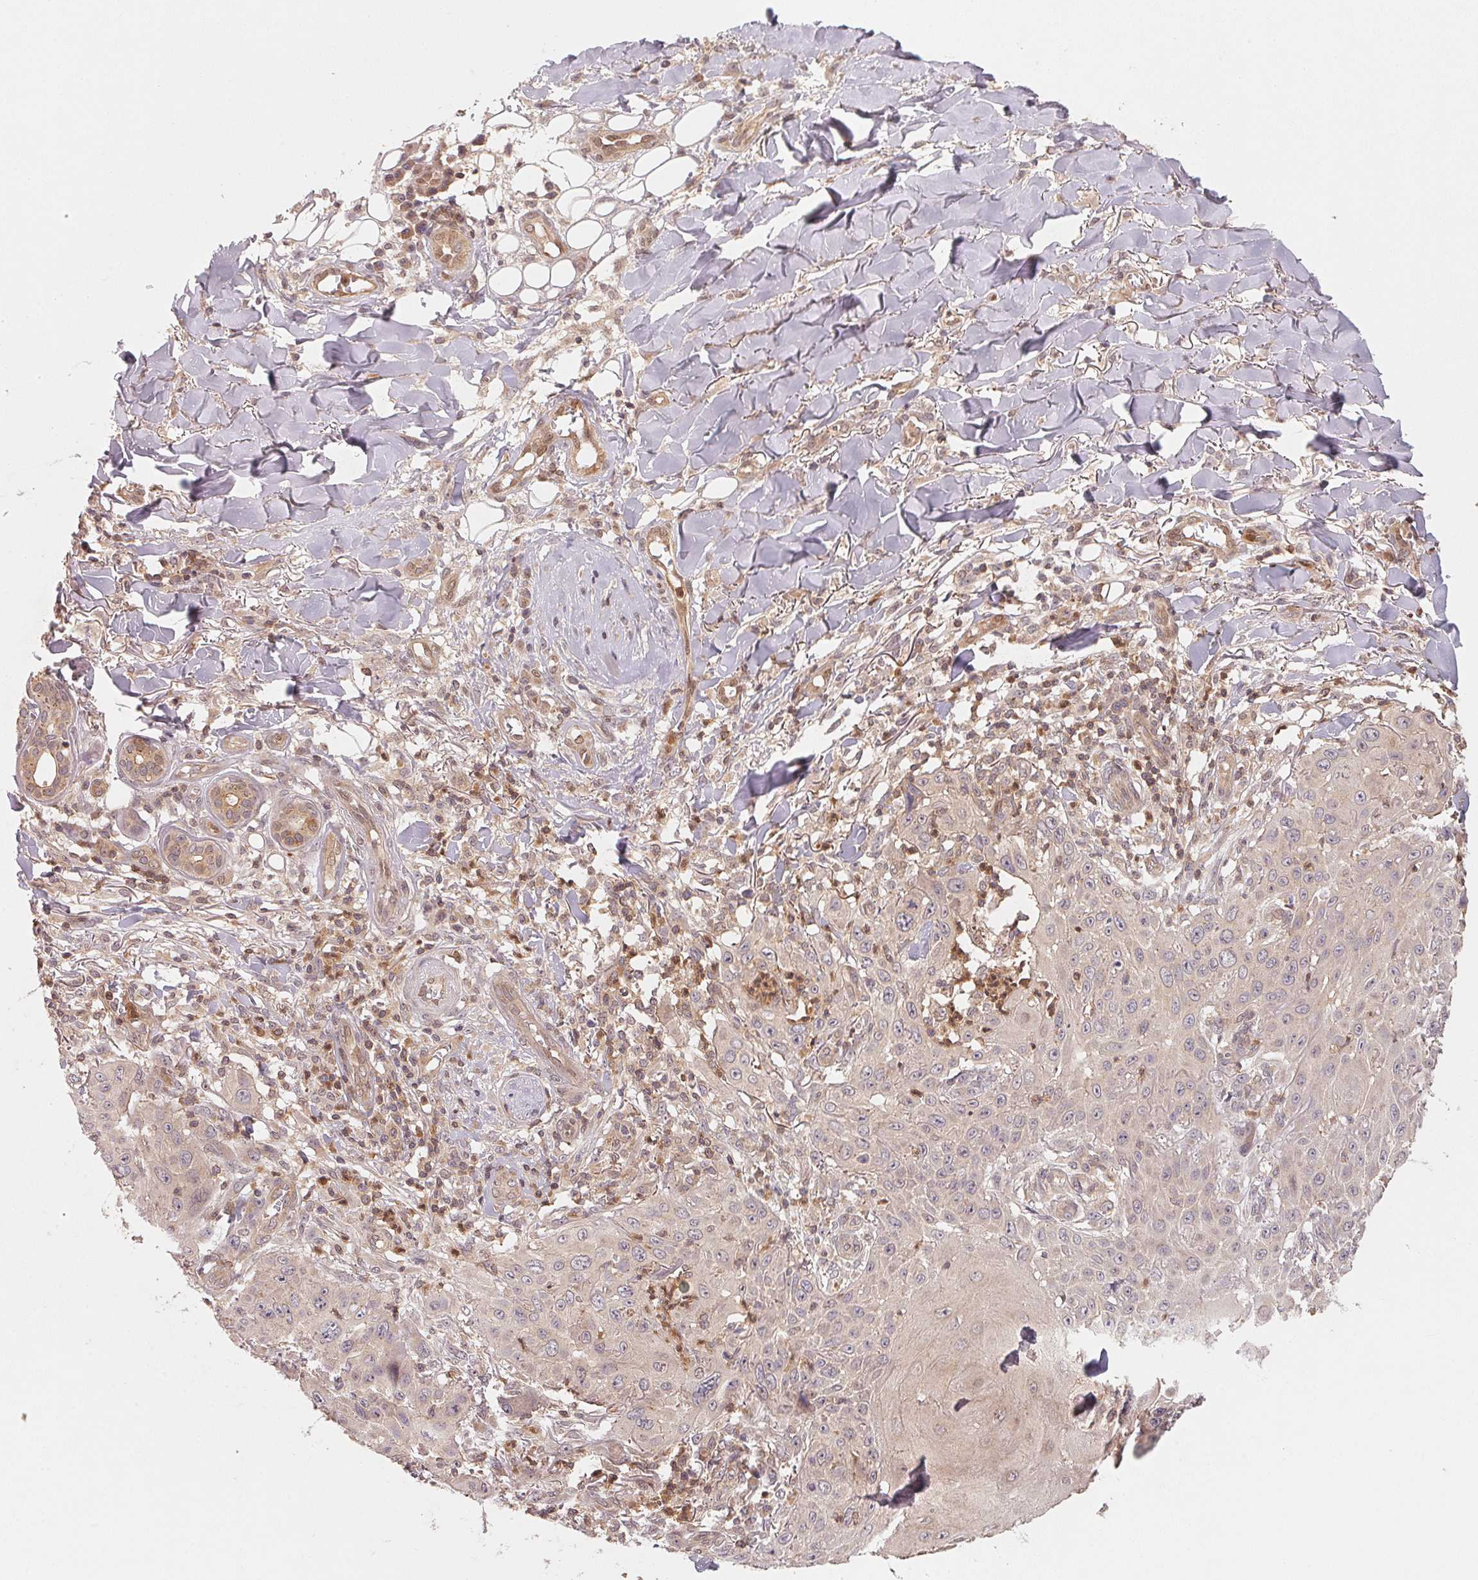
{"staining": {"intensity": "weak", "quantity": "<25%", "location": "cytoplasmic/membranous"}, "tissue": "skin cancer", "cell_type": "Tumor cells", "image_type": "cancer", "snomed": [{"axis": "morphology", "description": "Squamous cell carcinoma, NOS"}, {"axis": "topography", "description": "Skin"}], "caption": "Immunohistochemistry (IHC) of human squamous cell carcinoma (skin) demonstrates no positivity in tumor cells.", "gene": "CCDC102B", "patient": {"sex": "male", "age": 75}}